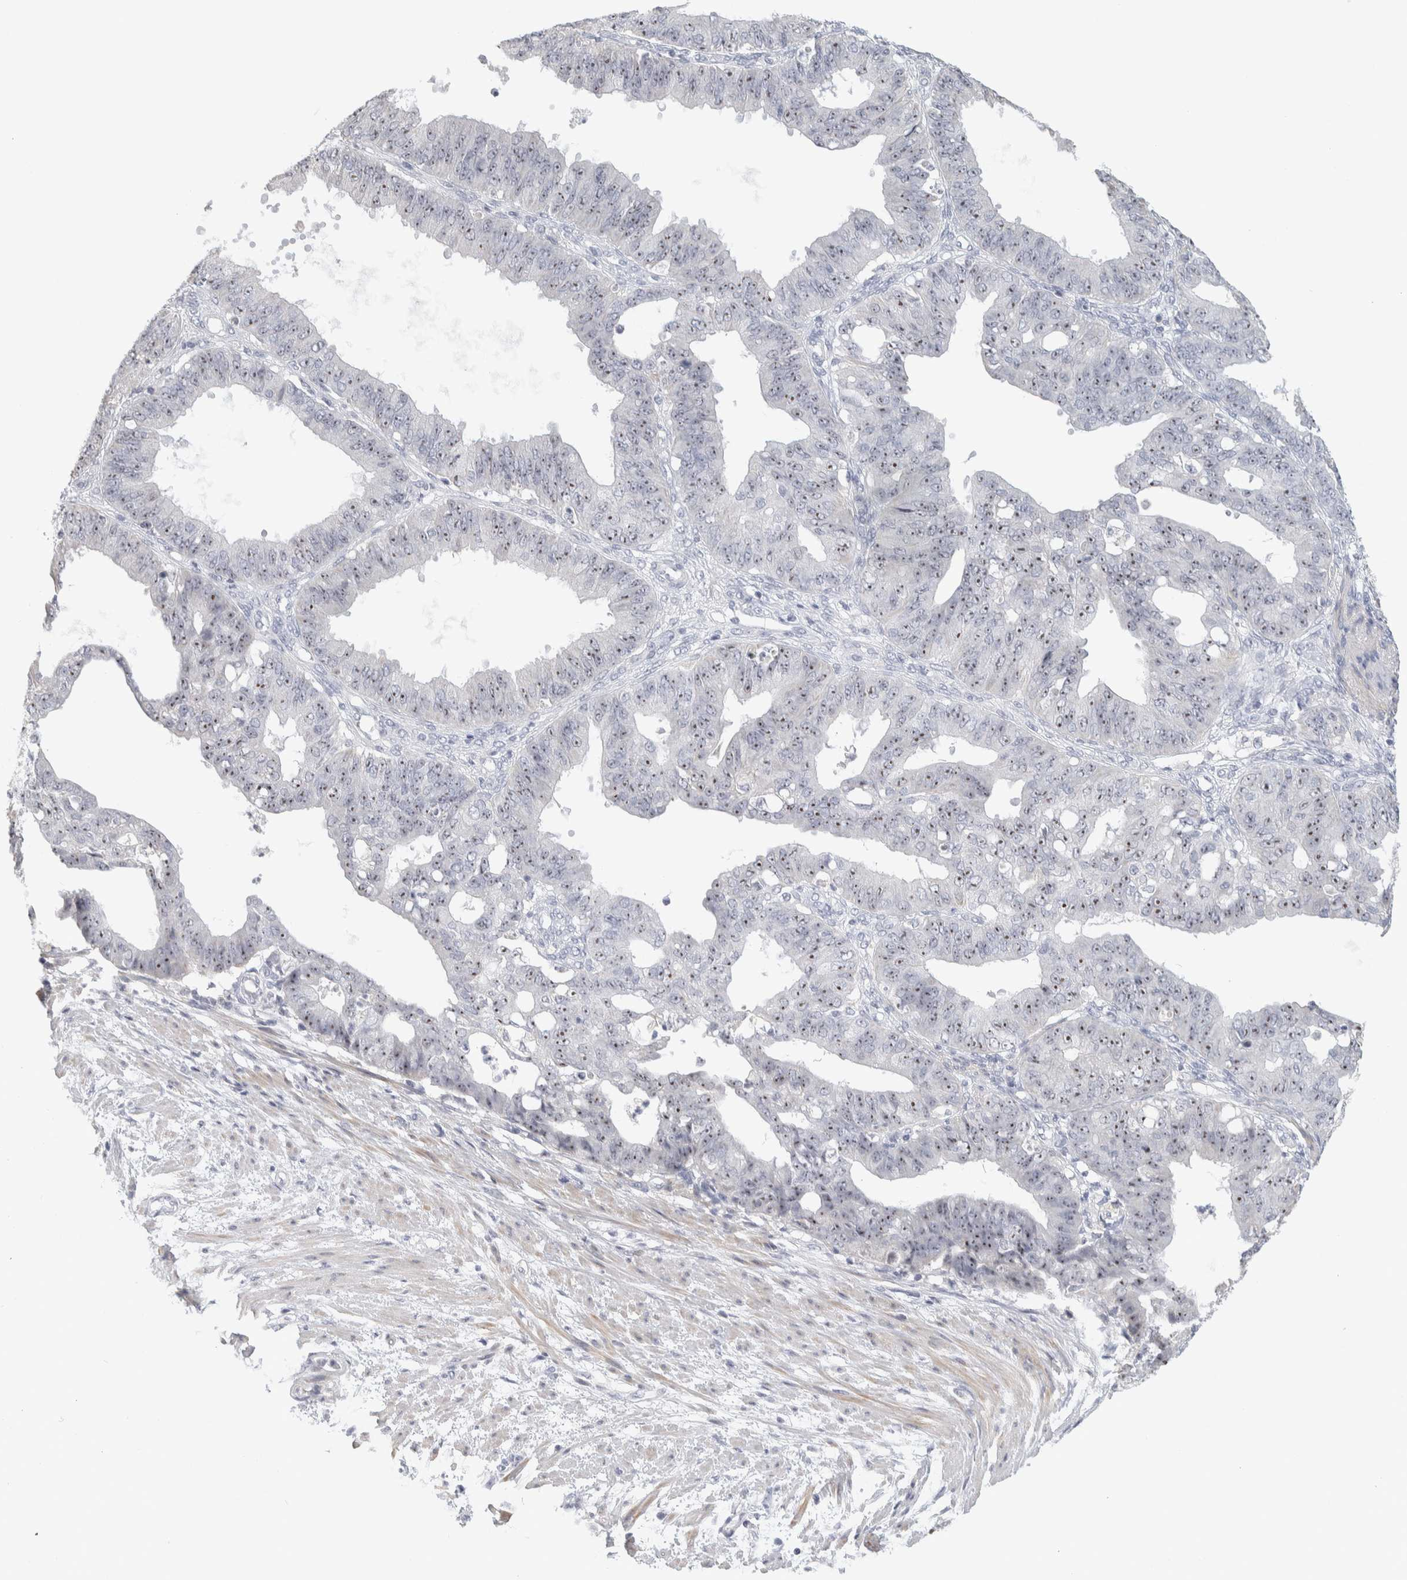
{"staining": {"intensity": "moderate", "quantity": ">75%", "location": "nuclear"}, "tissue": "ovarian cancer", "cell_type": "Tumor cells", "image_type": "cancer", "snomed": [{"axis": "morphology", "description": "Carcinoma, endometroid"}, {"axis": "topography", "description": "Ovary"}], "caption": "Immunohistochemical staining of ovarian cancer (endometroid carcinoma) displays moderate nuclear protein staining in approximately >75% of tumor cells. (Stains: DAB (3,3'-diaminobenzidine) in brown, nuclei in blue, Microscopy: brightfield microscopy at high magnification).", "gene": "DCXR", "patient": {"sex": "female", "age": 42}}